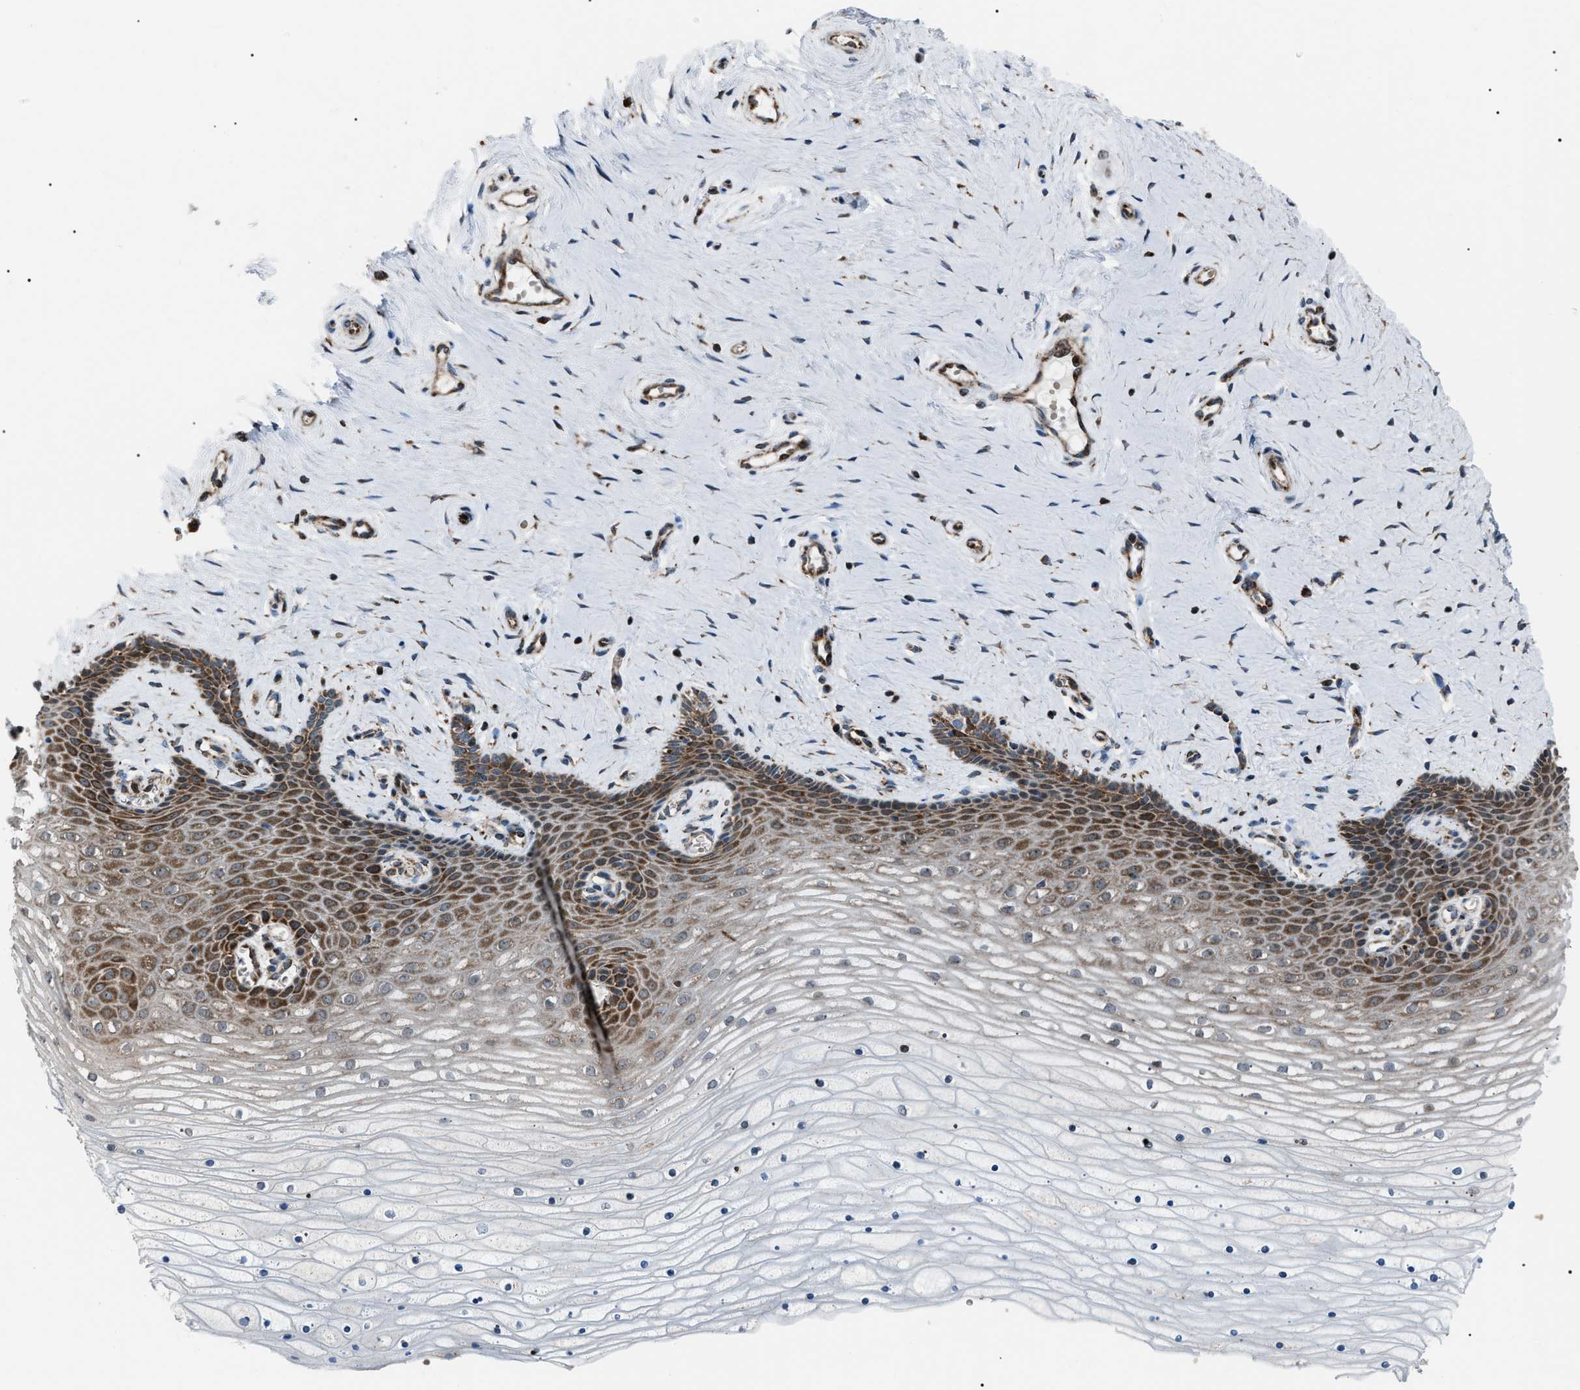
{"staining": {"intensity": "moderate", "quantity": "25%-75%", "location": "cytoplasmic/membranous"}, "tissue": "cervix", "cell_type": "Squamous epithelial cells", "image_type": "normal", "snomed": [{"axis": "morphology", "description": "Normal tissue, NOS"}, {"axis": "topography", "description": "Cervix"}], "caption": "Cervix stained for a protein demonstrates moderate cytoplasmic/membranous positivity in squamous epithelial cells. Using DAB (brown) and hematoxylin (blue) stains, captured at high magnification using brightfield microscopy.", "gene": "AGO2", "patient": {"sex": "female", "age": 39}}